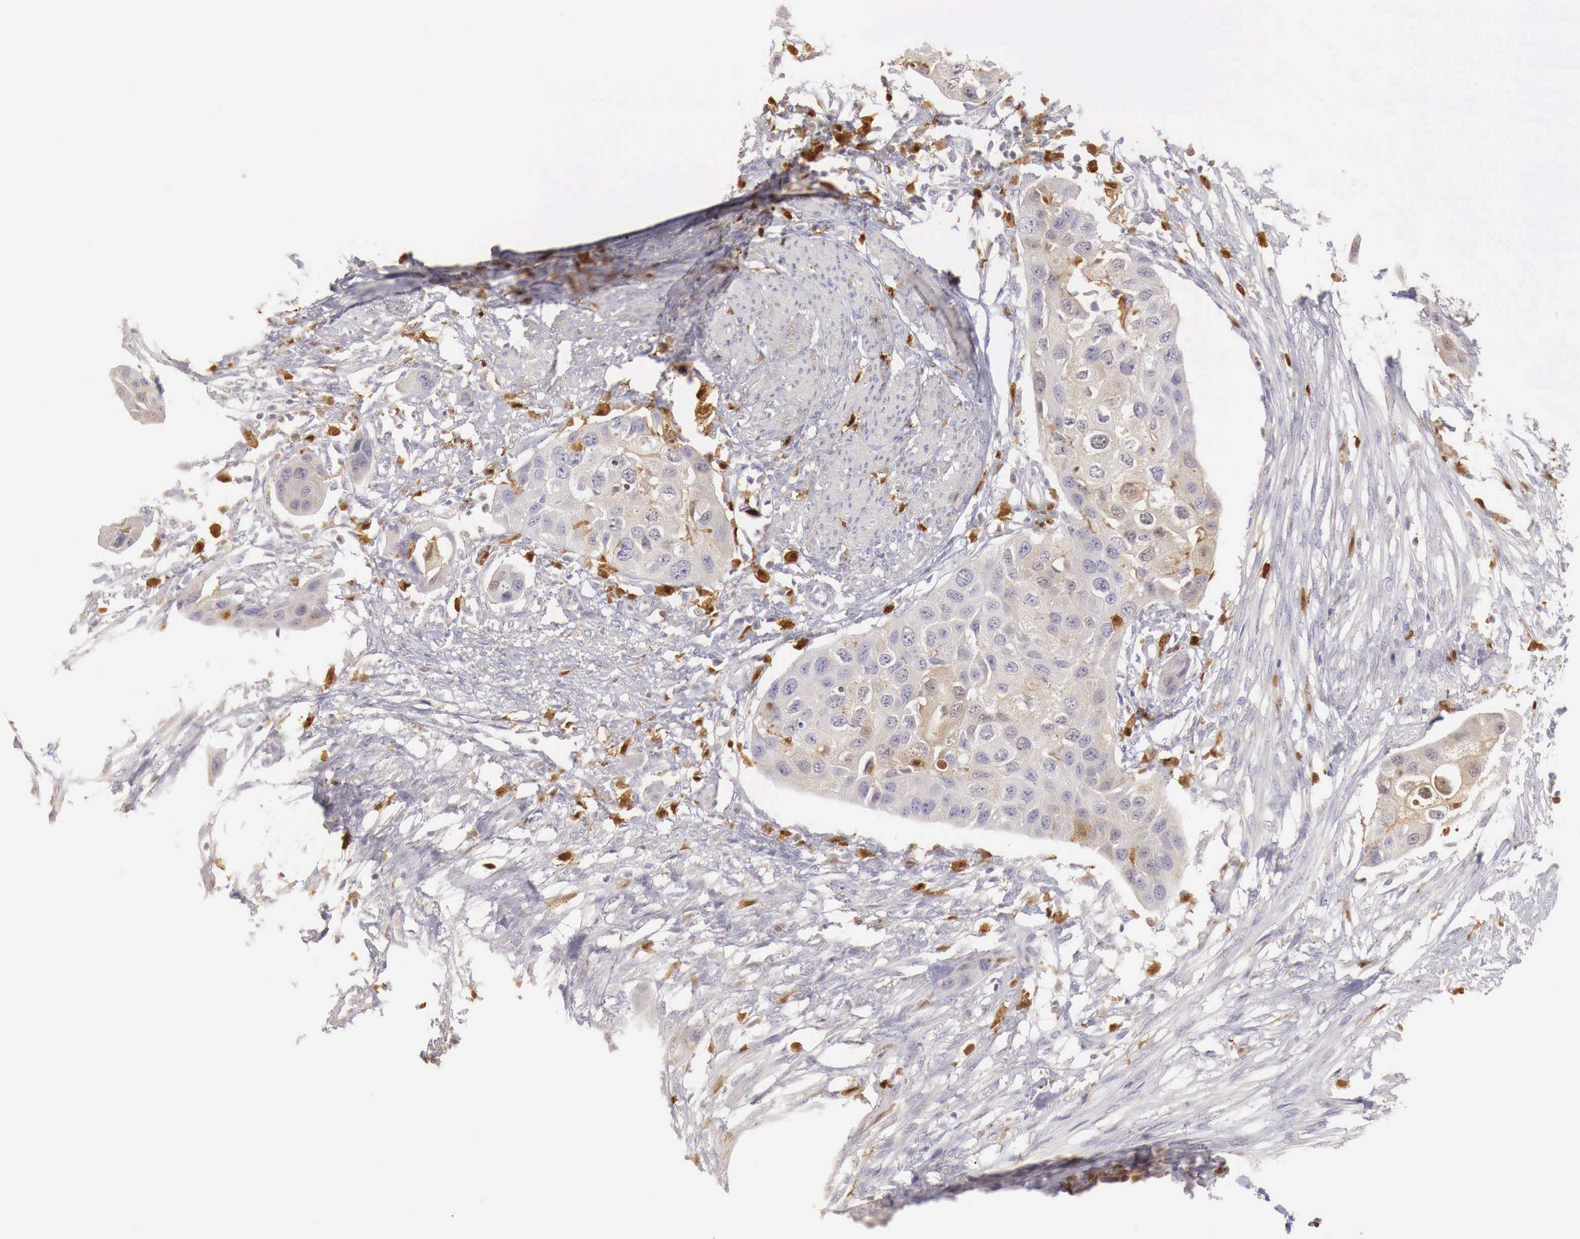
{"staining": {"intensity": "weak", "quantity": "25%-75%", "location": "cytoplasmic/membranous"}, "tissue": "urothelial cancer", "cell_type": "Tumor cells", "image_type": "cancer", "snomed": [{"axis": "morphology", "description": "Urothelial carcinoma, High grade"}, {"axis": "topography", "description": "Urinary bladder"}], "caption": "Urothelial carcinoma (high-grade) stained with IHC exhibits weak cytoplasmic/membranous expression in approximately 25%-75% of tumor cells.", "gene": "RENBP", "patient": {"sex": "male", "age": 55}}